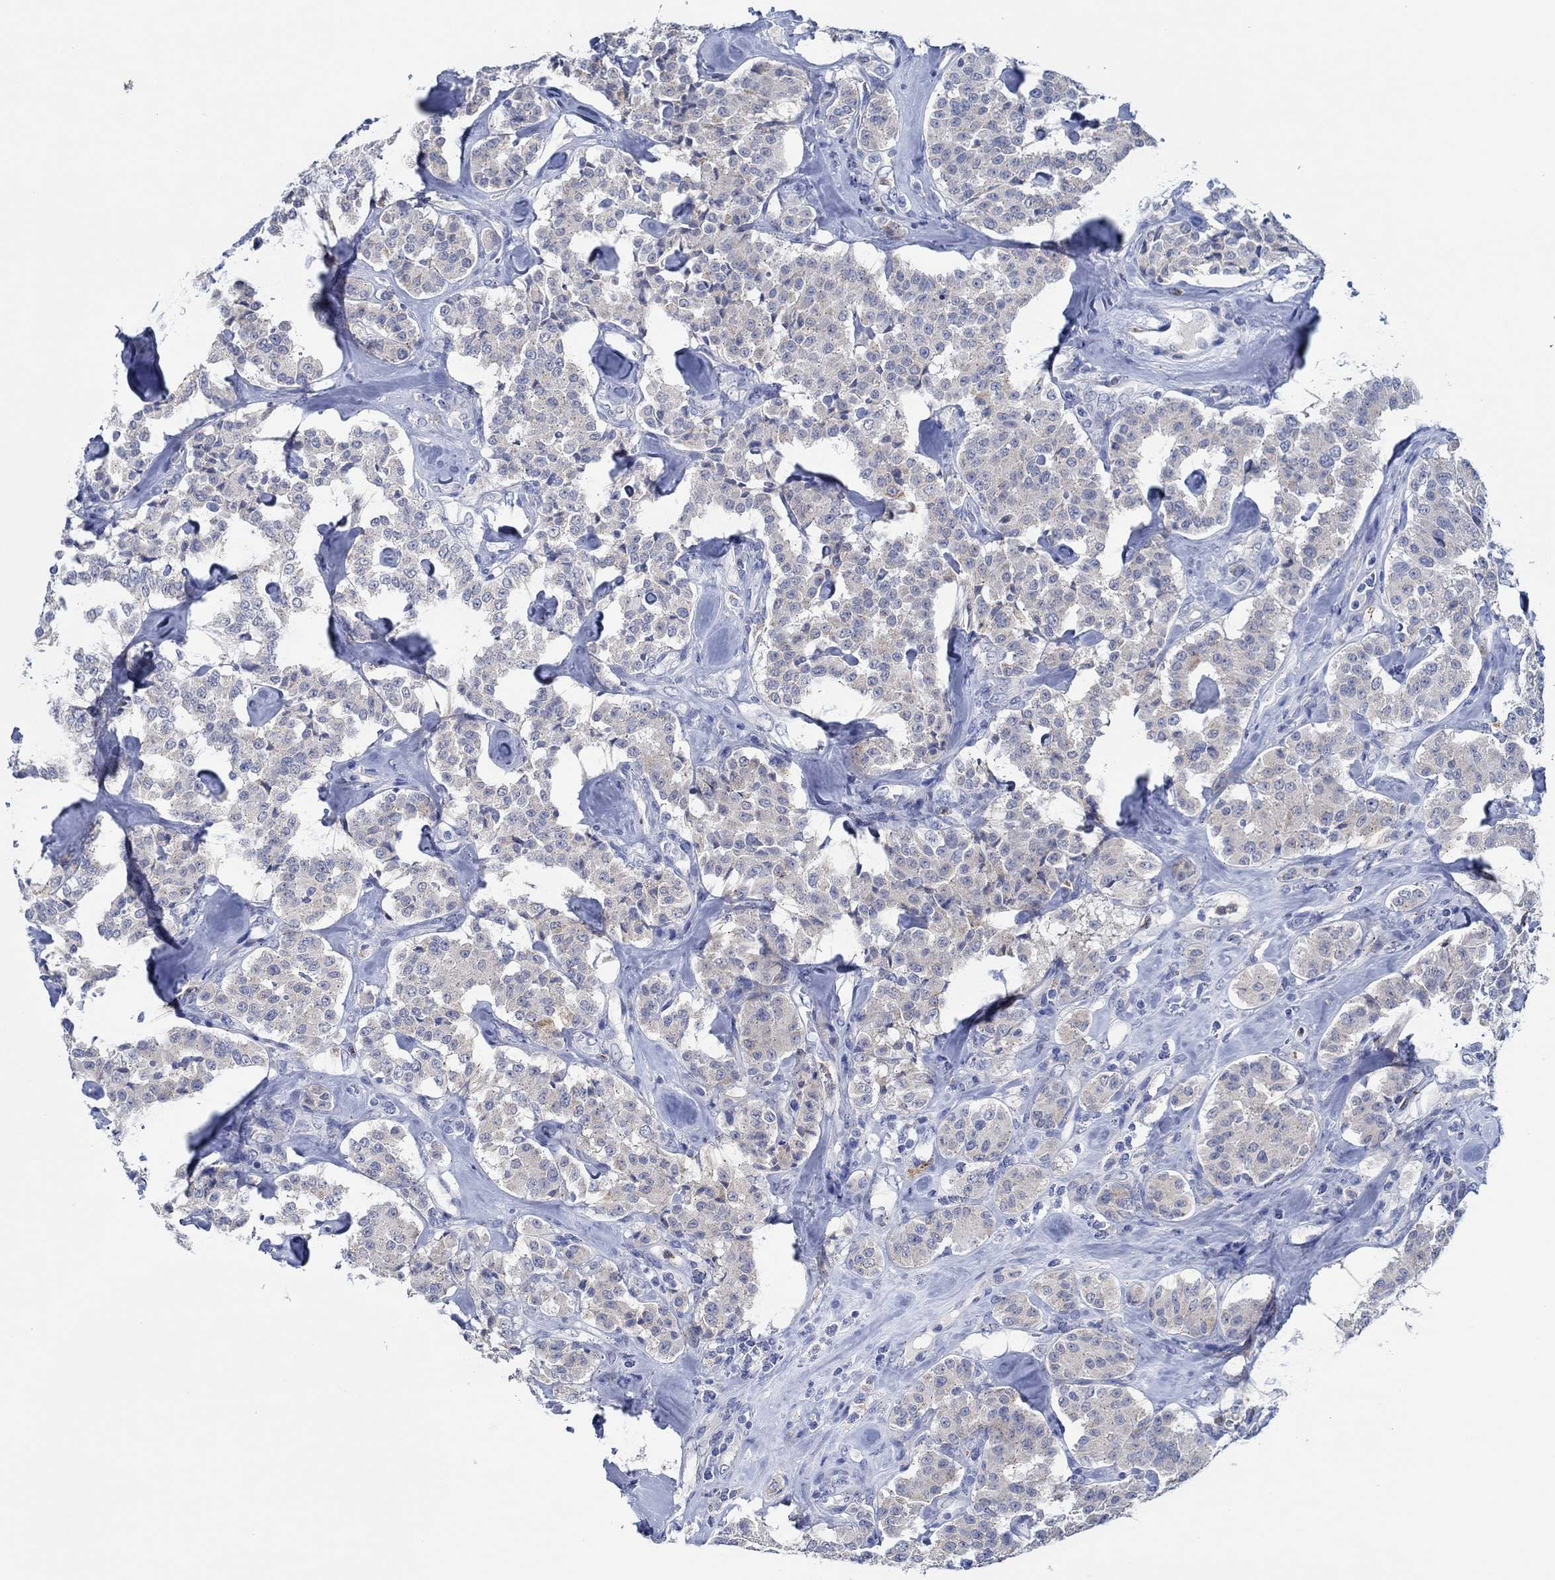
{"staining": {"intensity": "moderate", "quantity": "<25%", "location": "cytoplasmic/membranous"}, "tissue": "carcinoid", "cell_type": "Tumor cells", "image_type": "cancer", "snomed": [{"axis": "morphology", "description": "Carcinoid, malignant, NOS"}, {"axis": "topography", "description": "Pancreas"}], "caption": "Carcinoid stained for a protein exhibits moderate cytoplasmic/membranous positivity in tumor cells.", "gene": "CPM", "patient": {"sex": "male", "age": 41}}